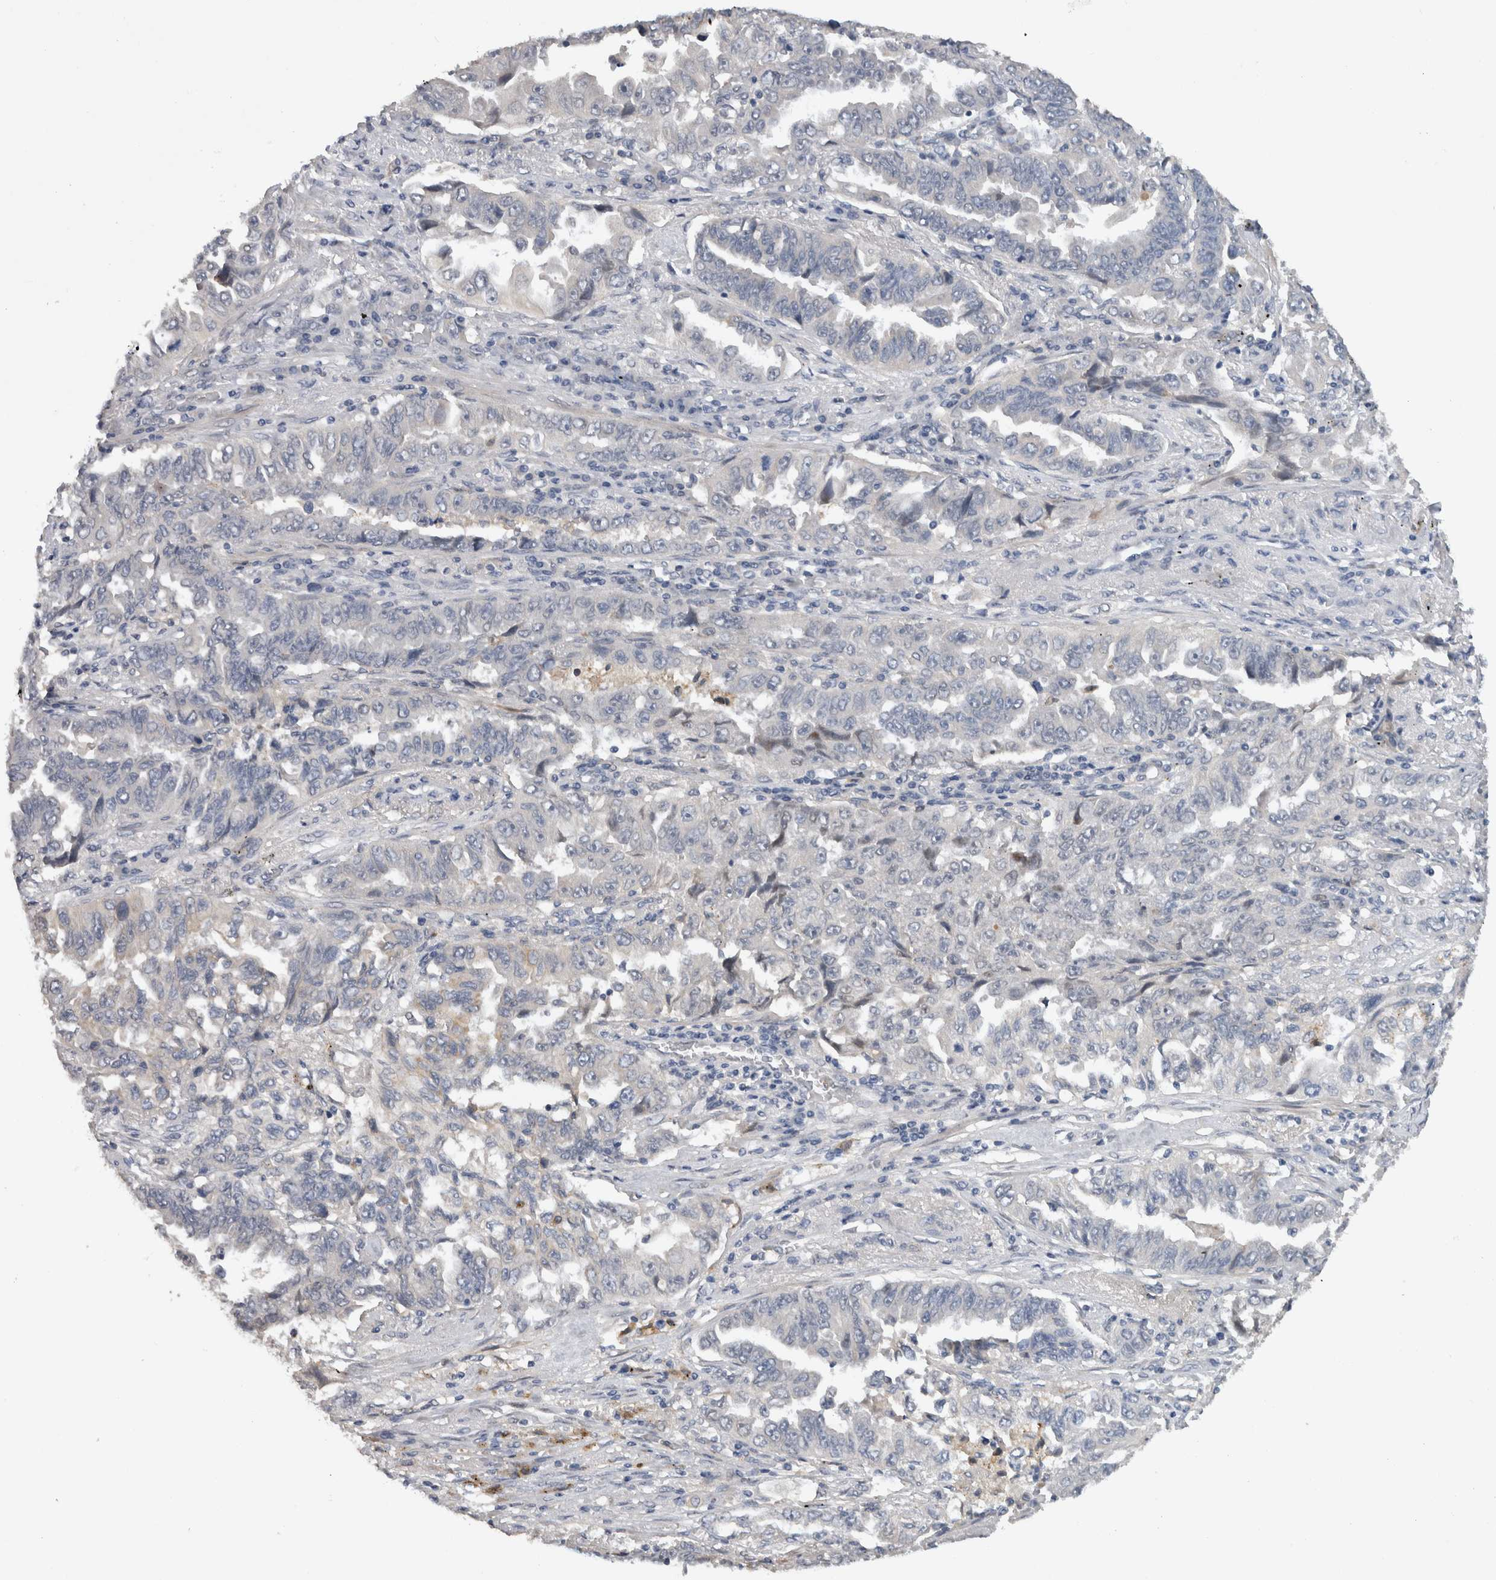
{"staining": {"intensity": "negative", "quantity": "none", "location": "none"}, "tissue": "lung cancer", "cell_type": "Tumor cells", "image_type": "cancer", "snomed": [{"axis": "morphology", "description": "Adenocarcinoma, NOS"}, {"axis": "topography", "description": "Lung"}], "caption": "Tumor cells are negative for protein expression in human lung cancer (adenocarcinoma).", "gene": "HEXD", "patient": {"sex": "female", "age": 51}}